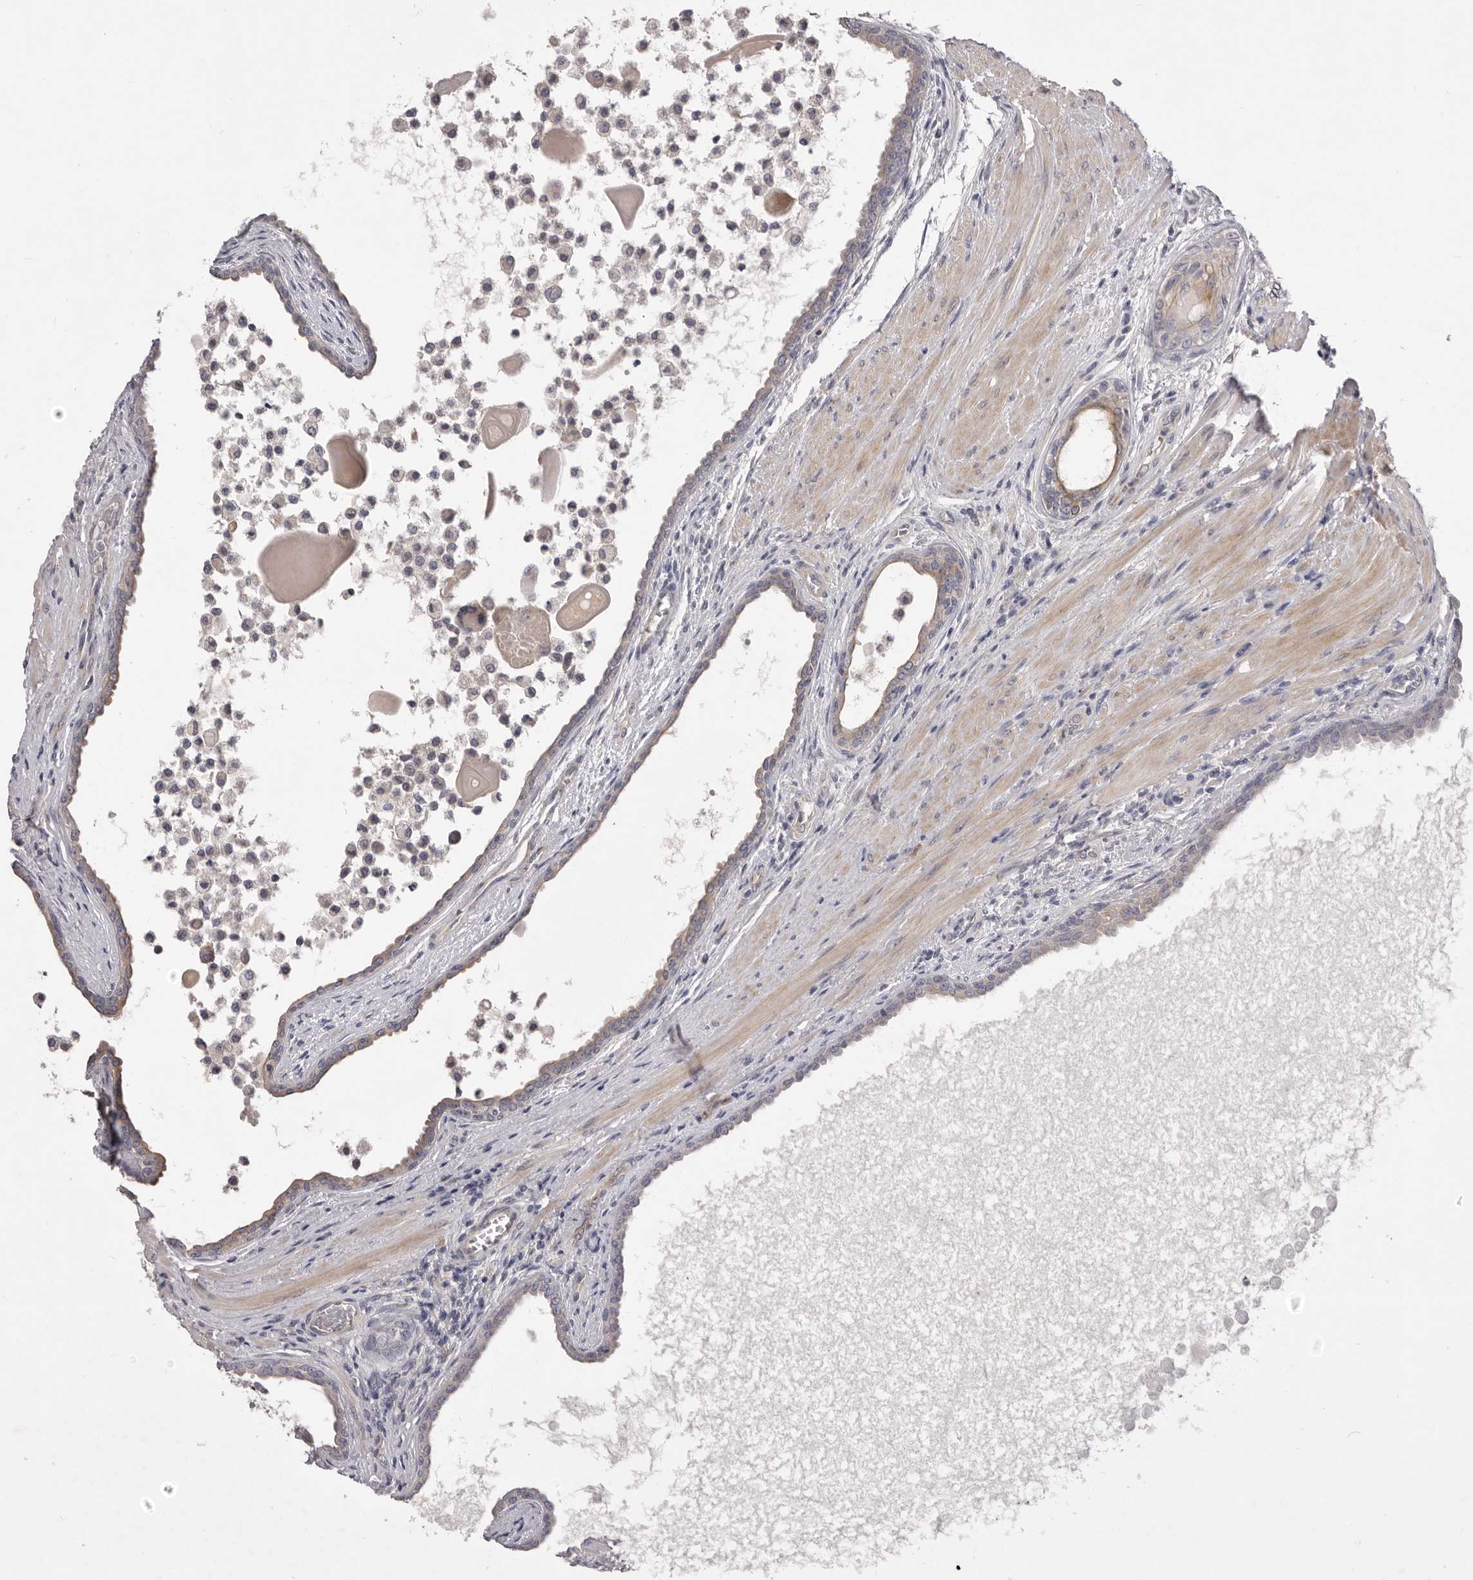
{"staining": {"intensity": "negative", "quantity": "none", "location": "none"}, "tissue": "prostate cancer", "cell_type": "Tumor cells", "image_type": "cancer", "snomed": [{"axis": "morphology", "description": "Normal tissue, NOS"}, {"axis": "morphology", "description": "Adenocarcinoma, Low grade"}, {"axis": "topography", "description": "Prostate"}, {"axis": "topography", "description": "Peripheral nerve tissue"}], "caption": "There is no significant expression in tumor cells of prostate low-grade adenocarcinoma.", "gene": "PNRC1", "patient": {"sex": "male", "age": 71}}